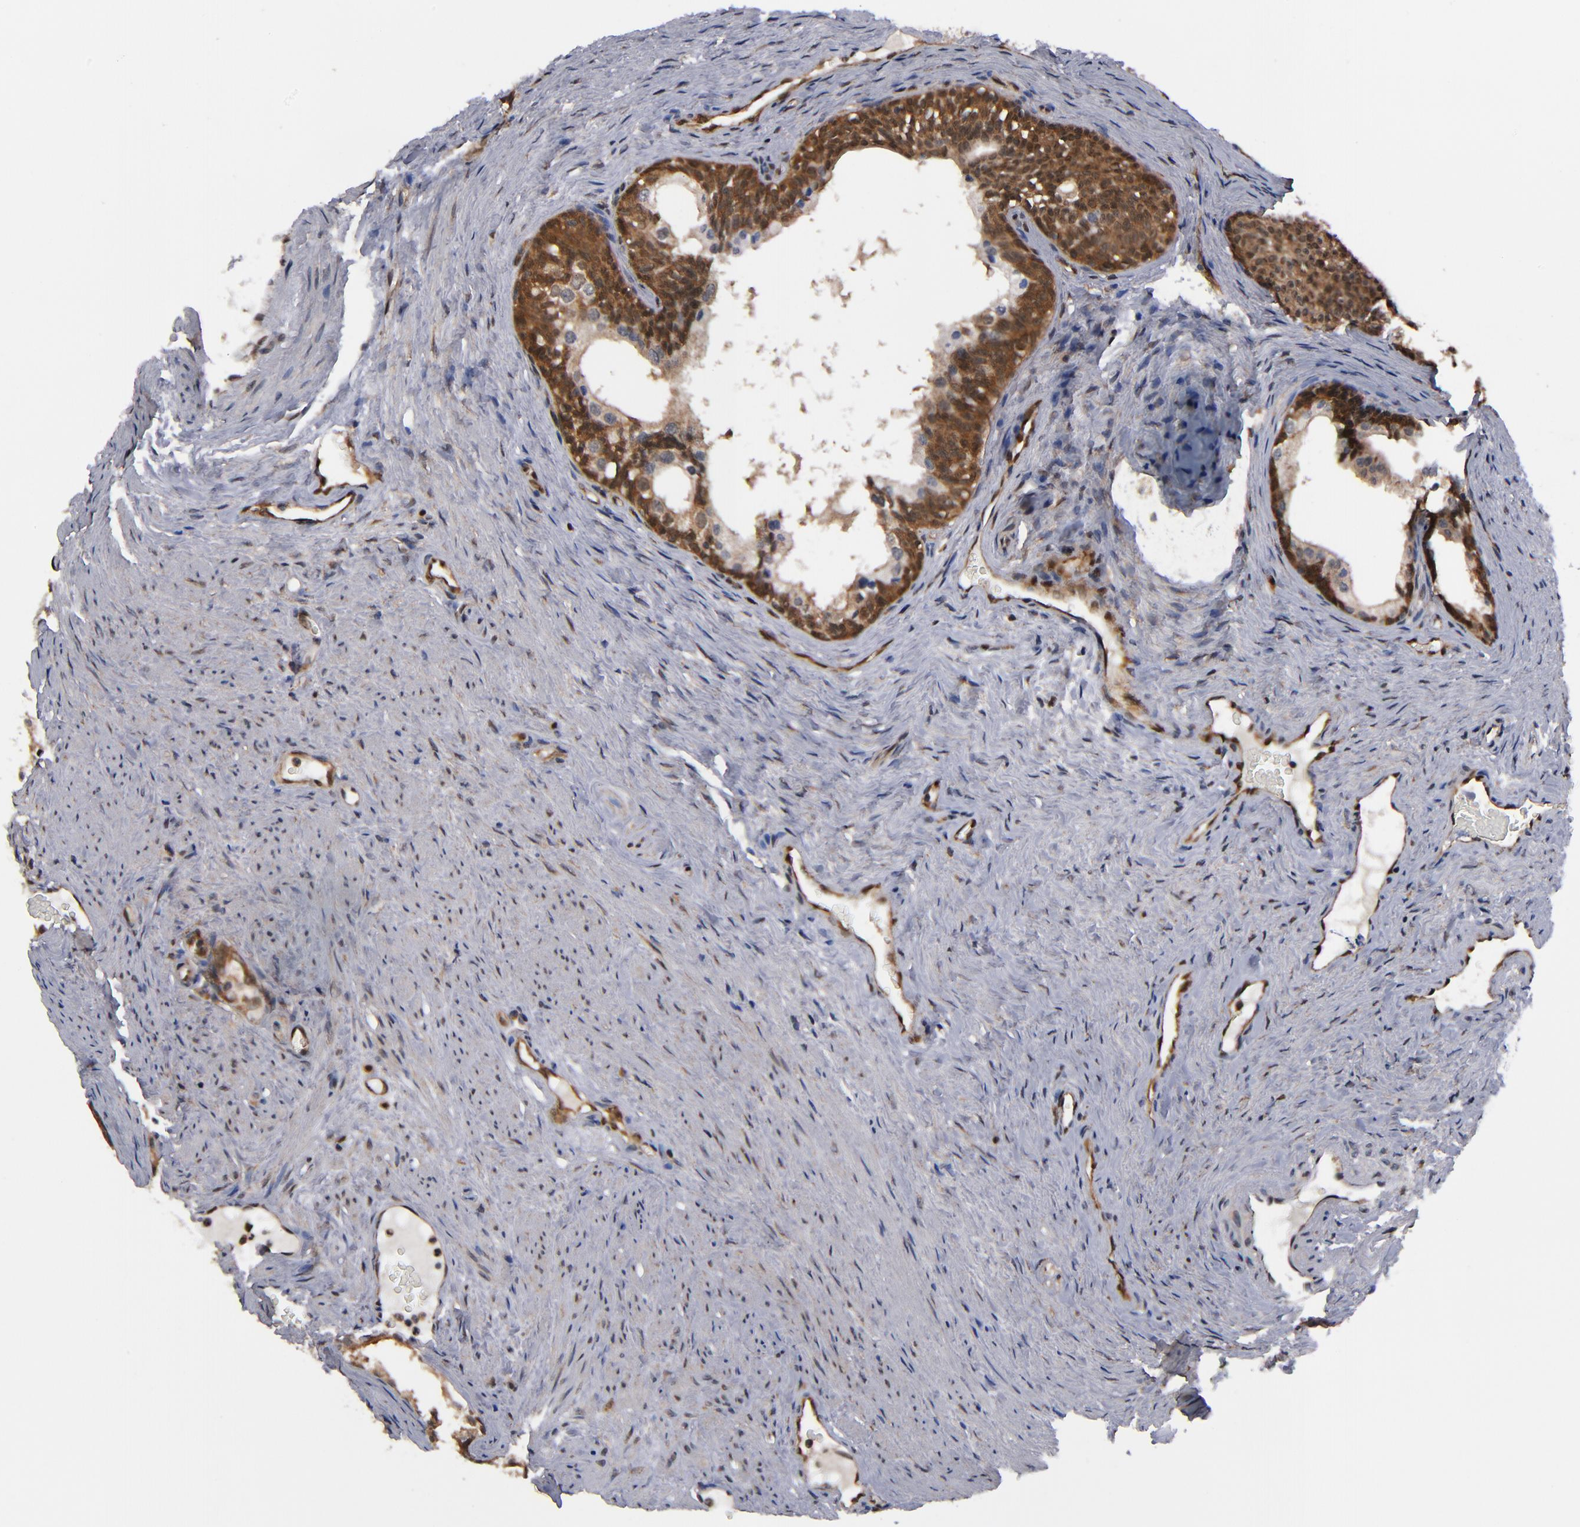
{"staining": {"intensity": "strong", "quantity": ">75%", "location": "cytoplasmic/membranous"}, "tissue": "prostate cancer", "cell_type": "Tumor cells", "image_type": "cancer", "snomed": [{"axis": "morphology", "description": "Adenocarcinoma, Medium grade"}, {"axis": "topography", "description": "Prostate"}], "caption": "Protein expression analysis of human prostate adenocarcinoma (medium-grade) reveals strong cytoplasmic/membranous staining in approximately >75% of tumor cells. Nuclei are stained in blue.", "gene": "ALG13", "patient": {"sex": "male", "age": 60}}